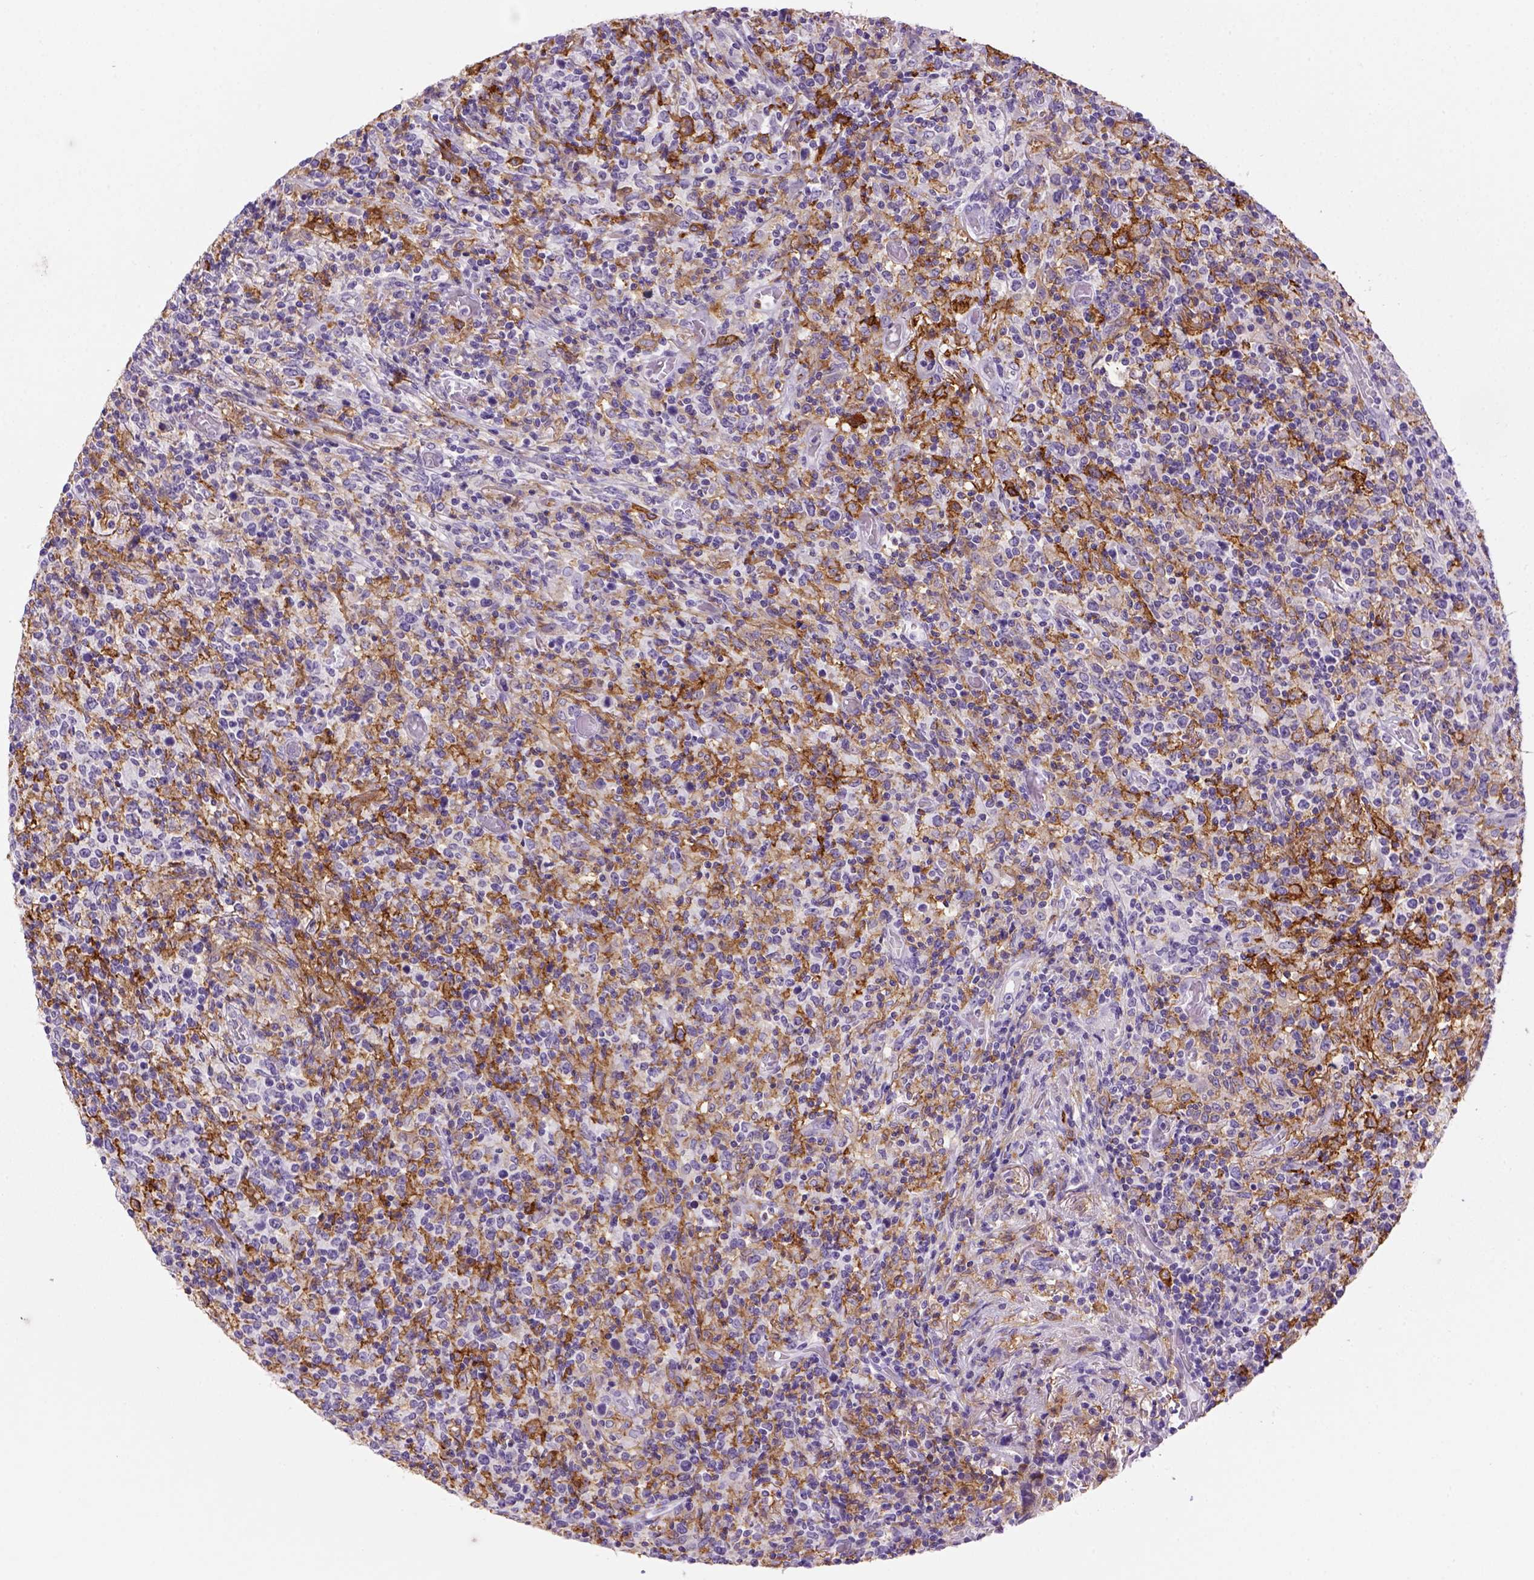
{"staining": {"intensity": "negative", "quantity": "none", "location": "none"}, "tissue": "lymphoma", "cell_type": "Tumor cells", "image_type": "cancer", "snomed": [{"axis": "morphology", "description": "Malignant lymphoma, non-Hodgkin's type, High grade"}, {"axis": "topography", "description": "Lung"}], "caption": "DAB immunohistochemical staining of lymphoma shows no significant expression in tumor cells.", "gene": "CD14", "patient": {"sex": "male", "age": 79}}